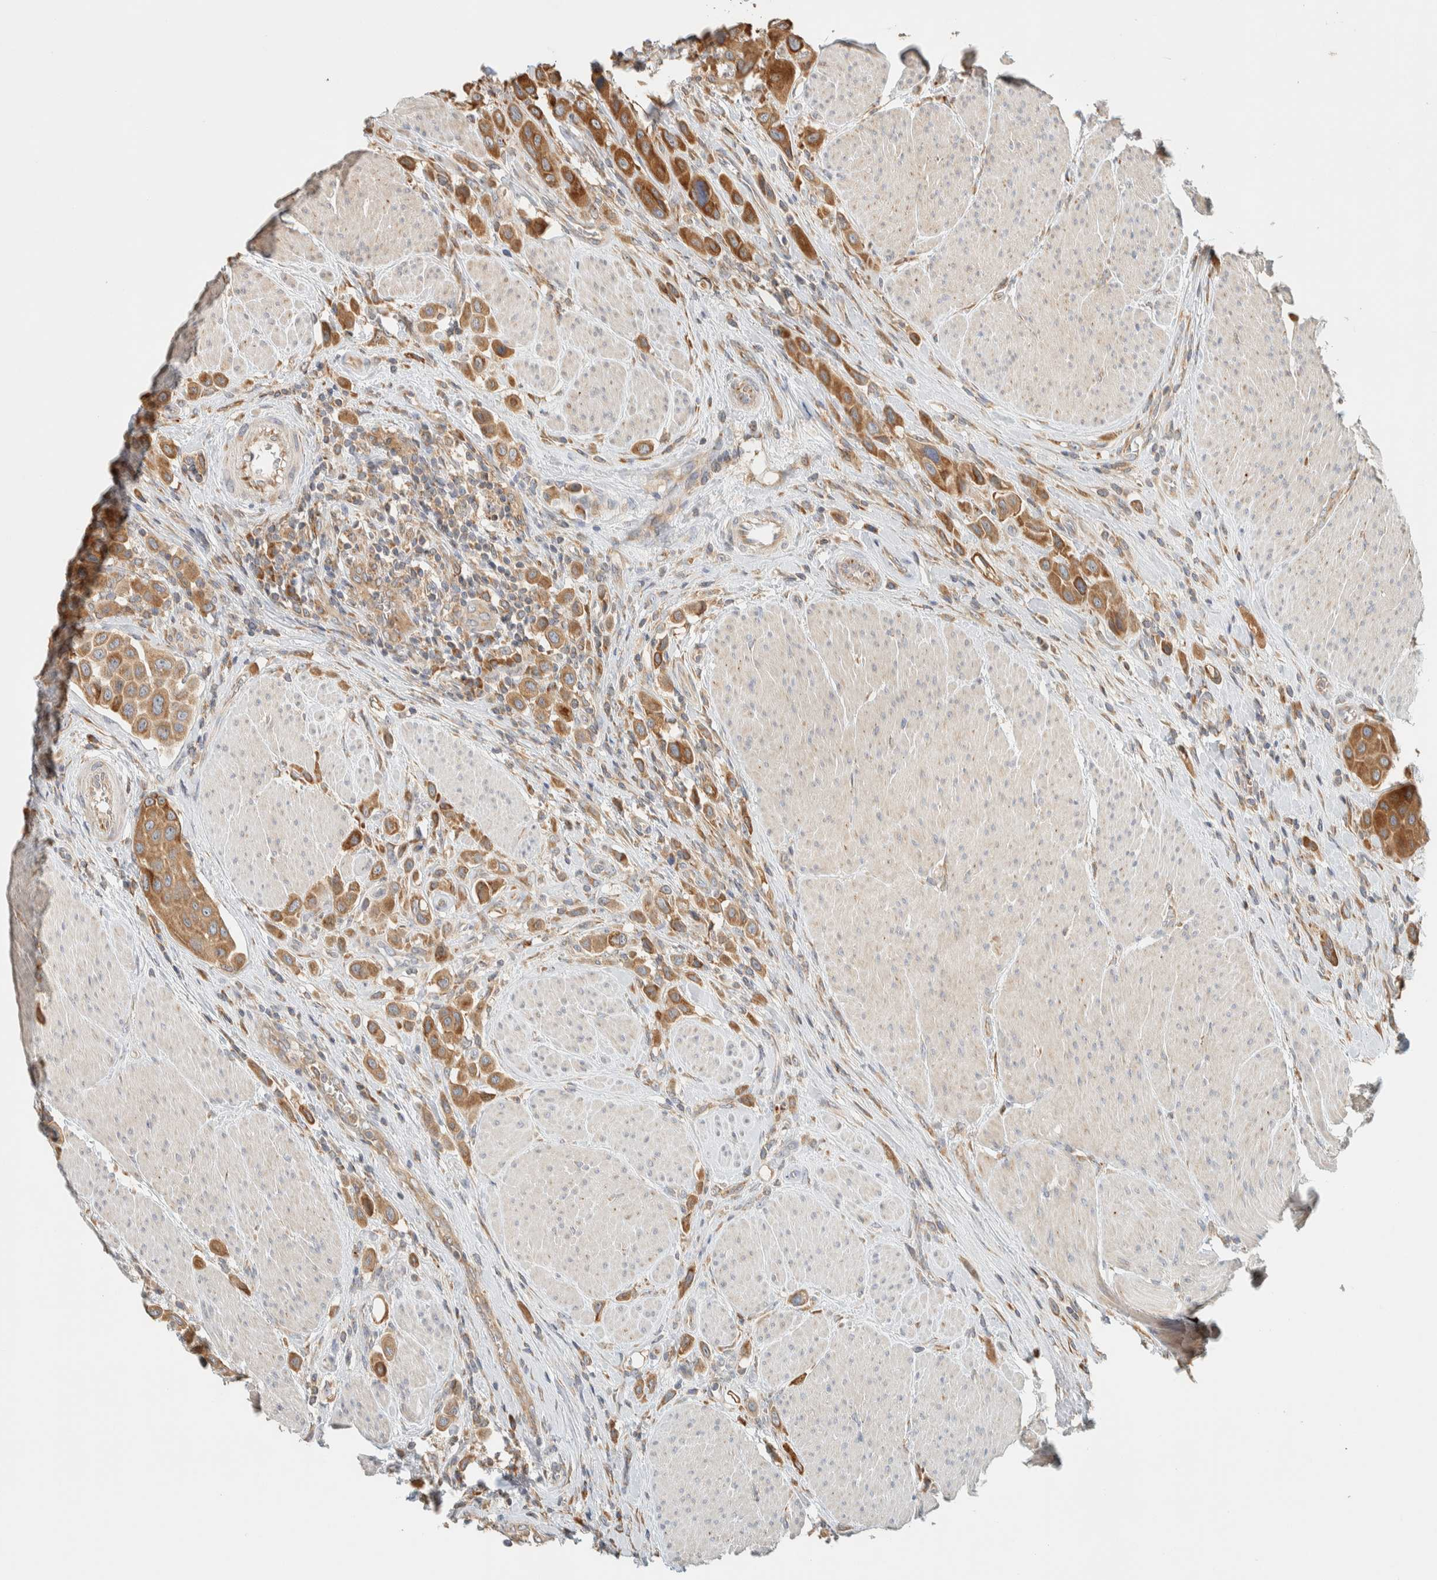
{"staining": {"intensity": "moderate", "quantity": ">75%", "location": "cytoplasmic/membranous"}, "tissue": "urothelial cancer", "cell_type": "Tumor cells", "image_type": "cancer", "snomed": [{"axis": "morphology", "description": "Urothelial carcinoma, High grade"}, {"axis": "topography", "description": "Urinary bladder"}], "caption": "Urothelial carcinoma (high-grade) stained for a protein (brown) displays moderate cytoplasmic/membranous positive positivity in approximately >75% of tumor cells.", "gene": "RAB11FIP1", "patient": {"sex": "male", "age": 50}}